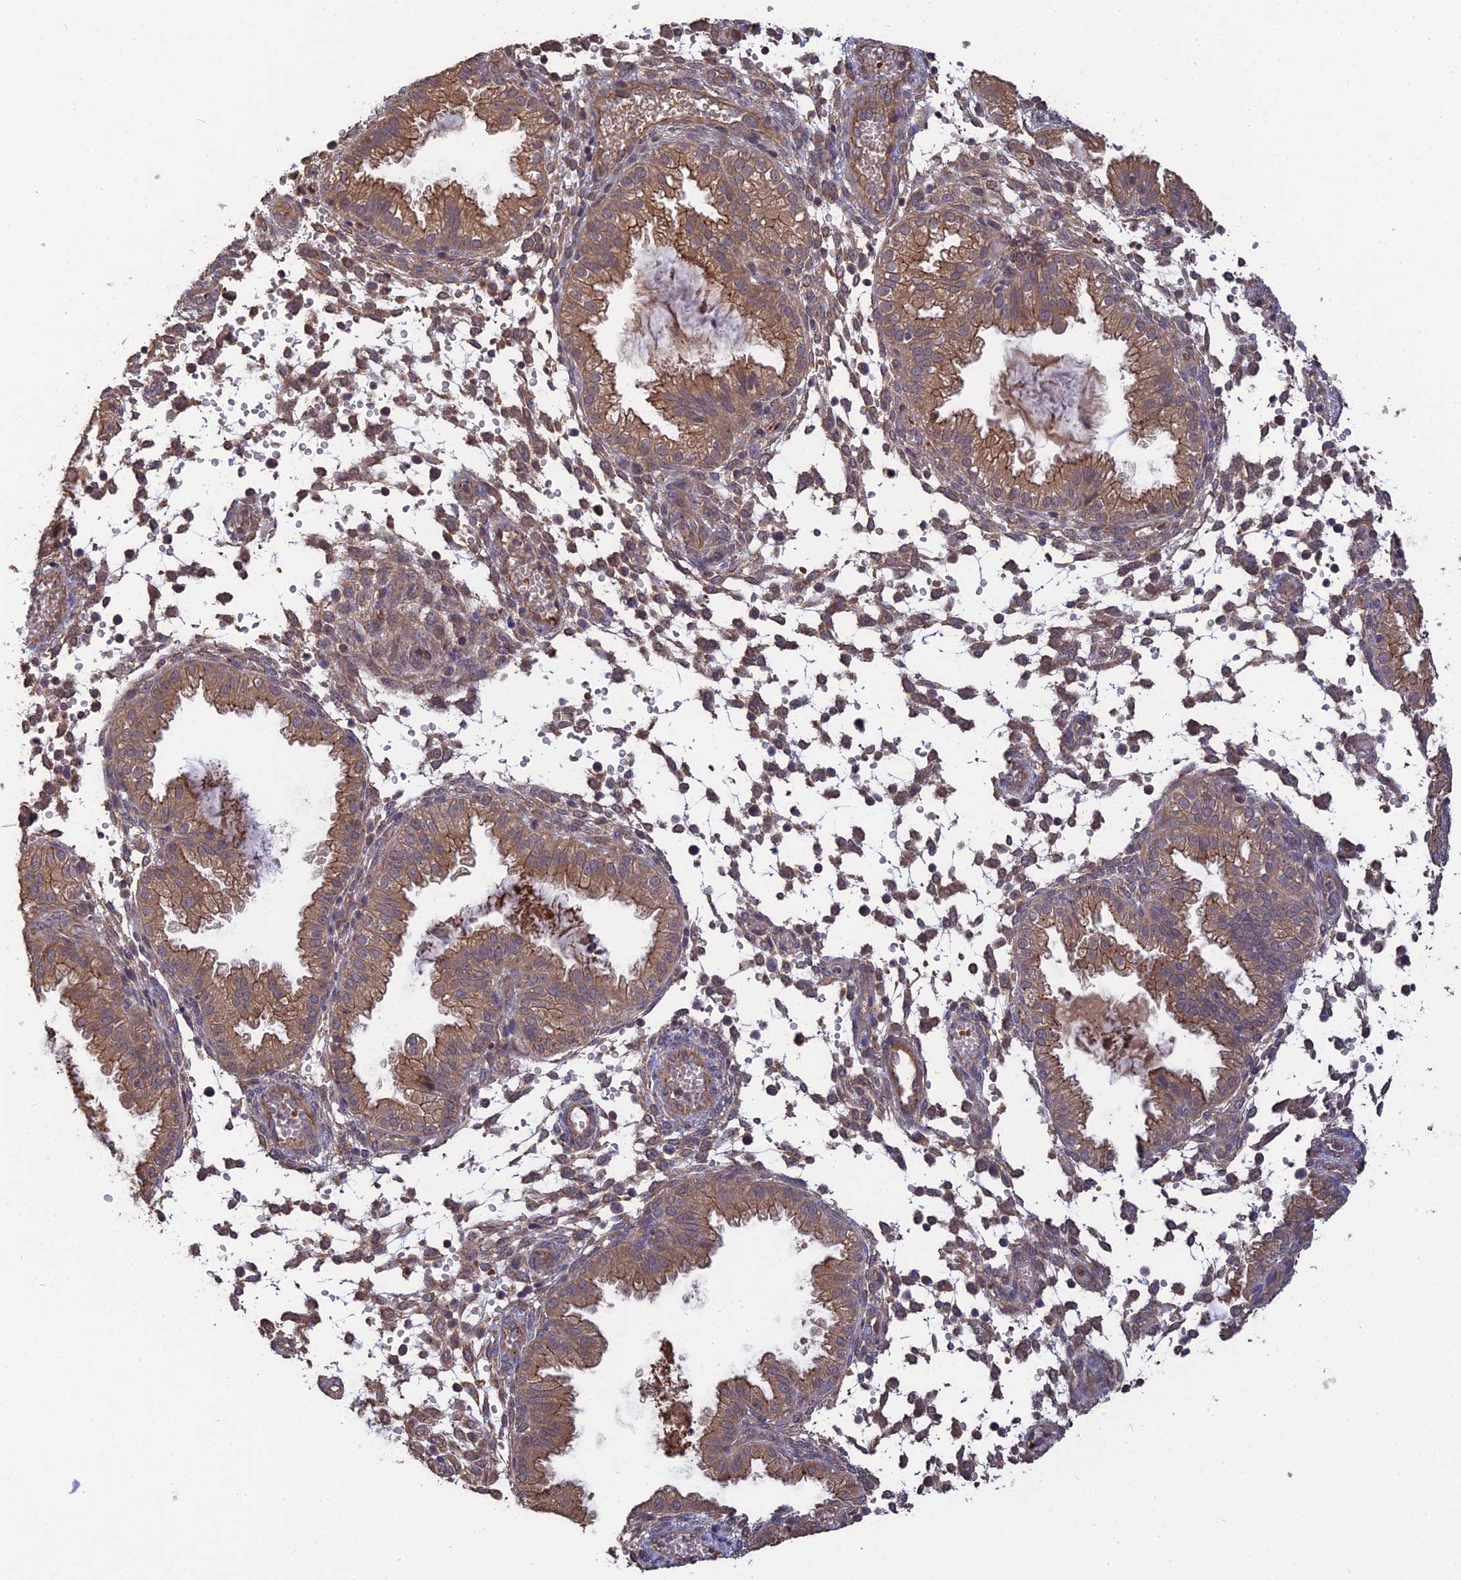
{"staining": {"intensity": "moderate", "quantity": "<25%", "location": "cytoplasmic/membranous"}, "tissue": "endometrium", "cell_type": "Cells in endometrial stroma", "image_type": "normal", "snomed": [{"axis": "morphology", "description": "Normal tissue, NOS"}, {"axis": "topography", "description": "Endometrium"}], "caption": "Unremarkable endometrium exhibits moderate cytoplasmic/membranous positivity in about <25% of cells in endometrial stroma Nuclei are stained in blue..", "gene": "ARHGAP40", "patient": {"sex": "female", "age": 33}}